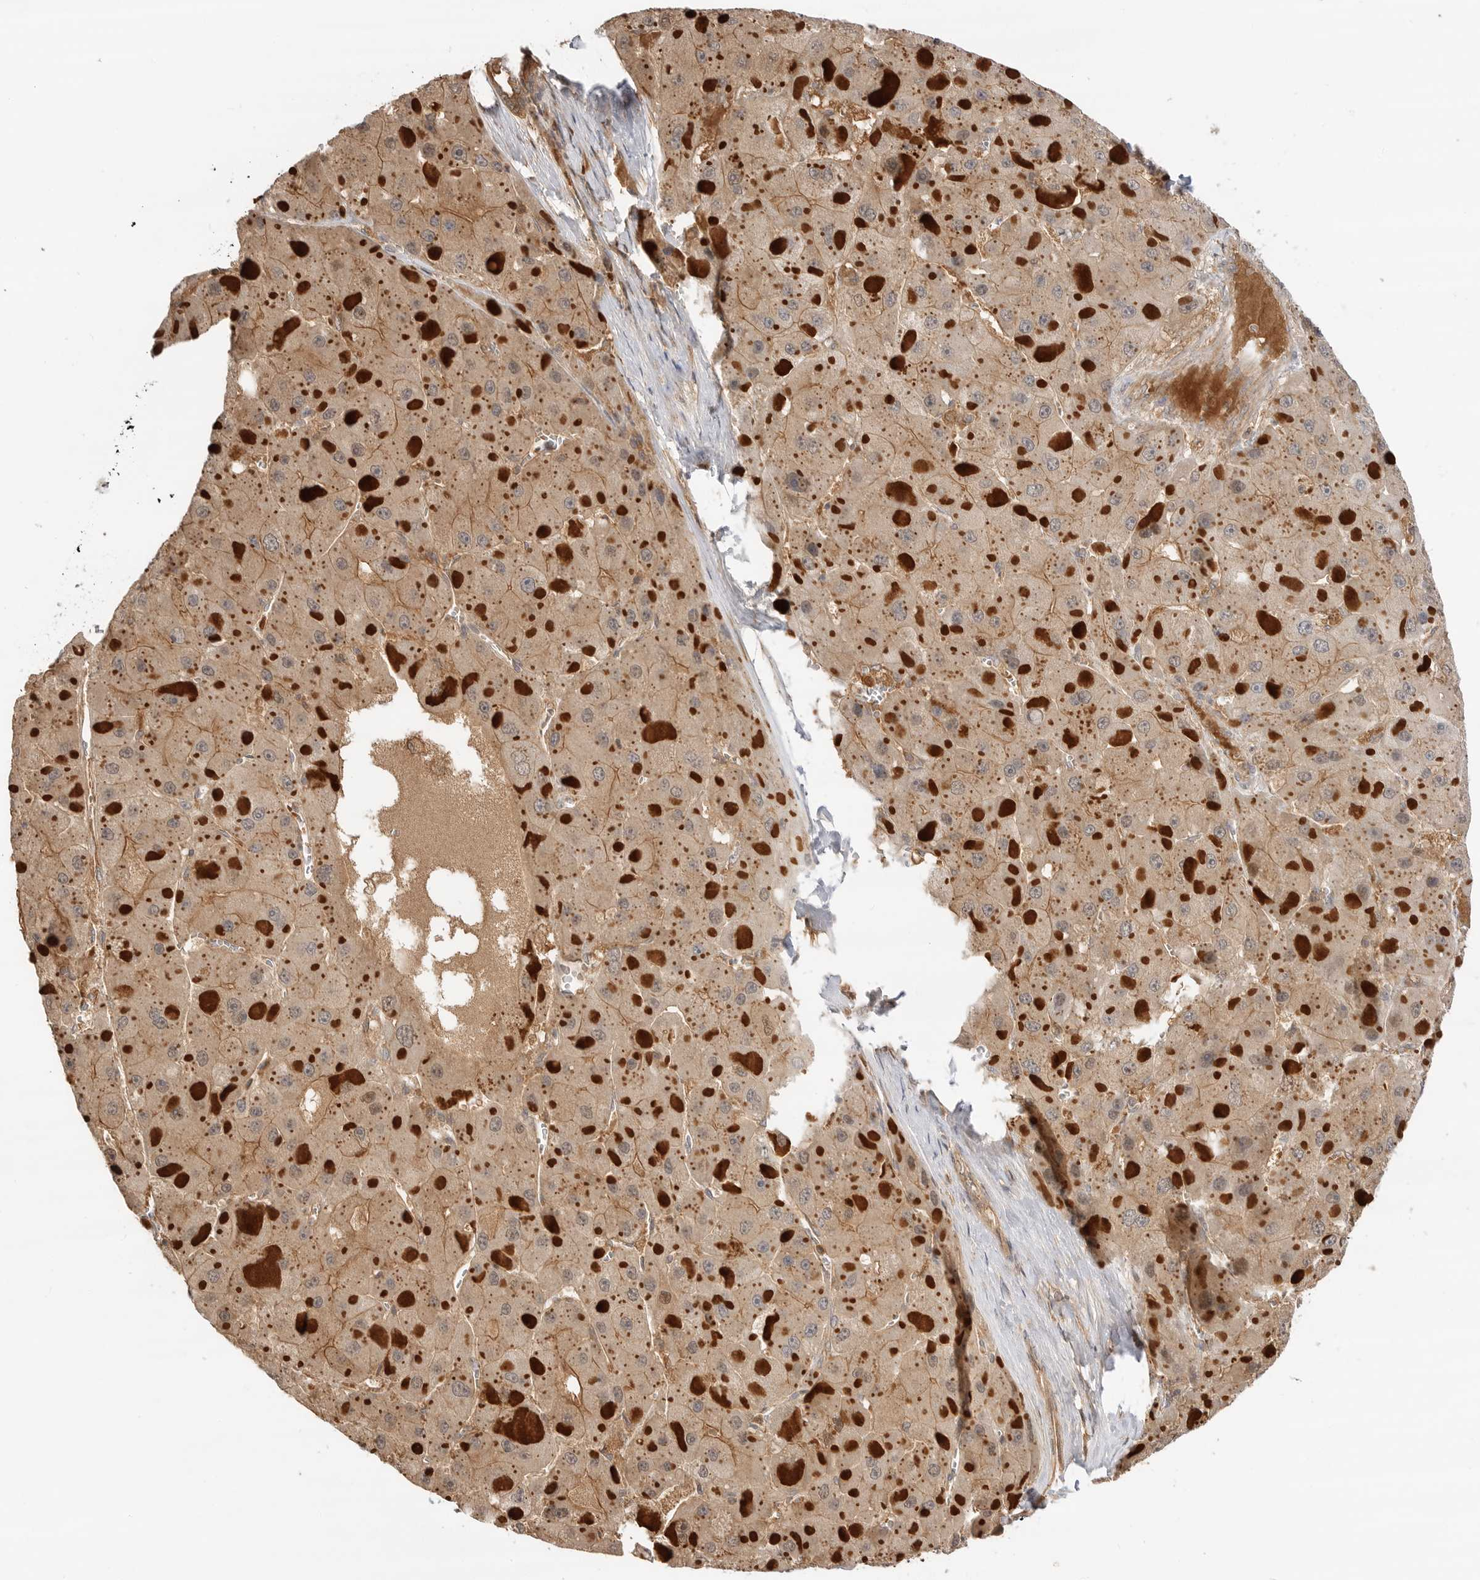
{"staining": {"intensity": "weak", "quantity": ">75%", "location": "cytoplasmic/membranous"}, "tissue": "liver cancer", "cell_type": "Tumor cells", "image_type": "cancer", "snomed": [{"axis": "morphology", "description": "Carcinoma, Hepatocellular, NOS"}, {"axis": "topography", "description": "Liver"}], "caption": "High-power microscopy captured an IHC image of liver hepatocellular carcinoma, revealing weak cytoplasmic/membranous staining in about >75% of tumor cells.", "gene": "CLDN12", "patient": {"sex": "female", "age": 73}}